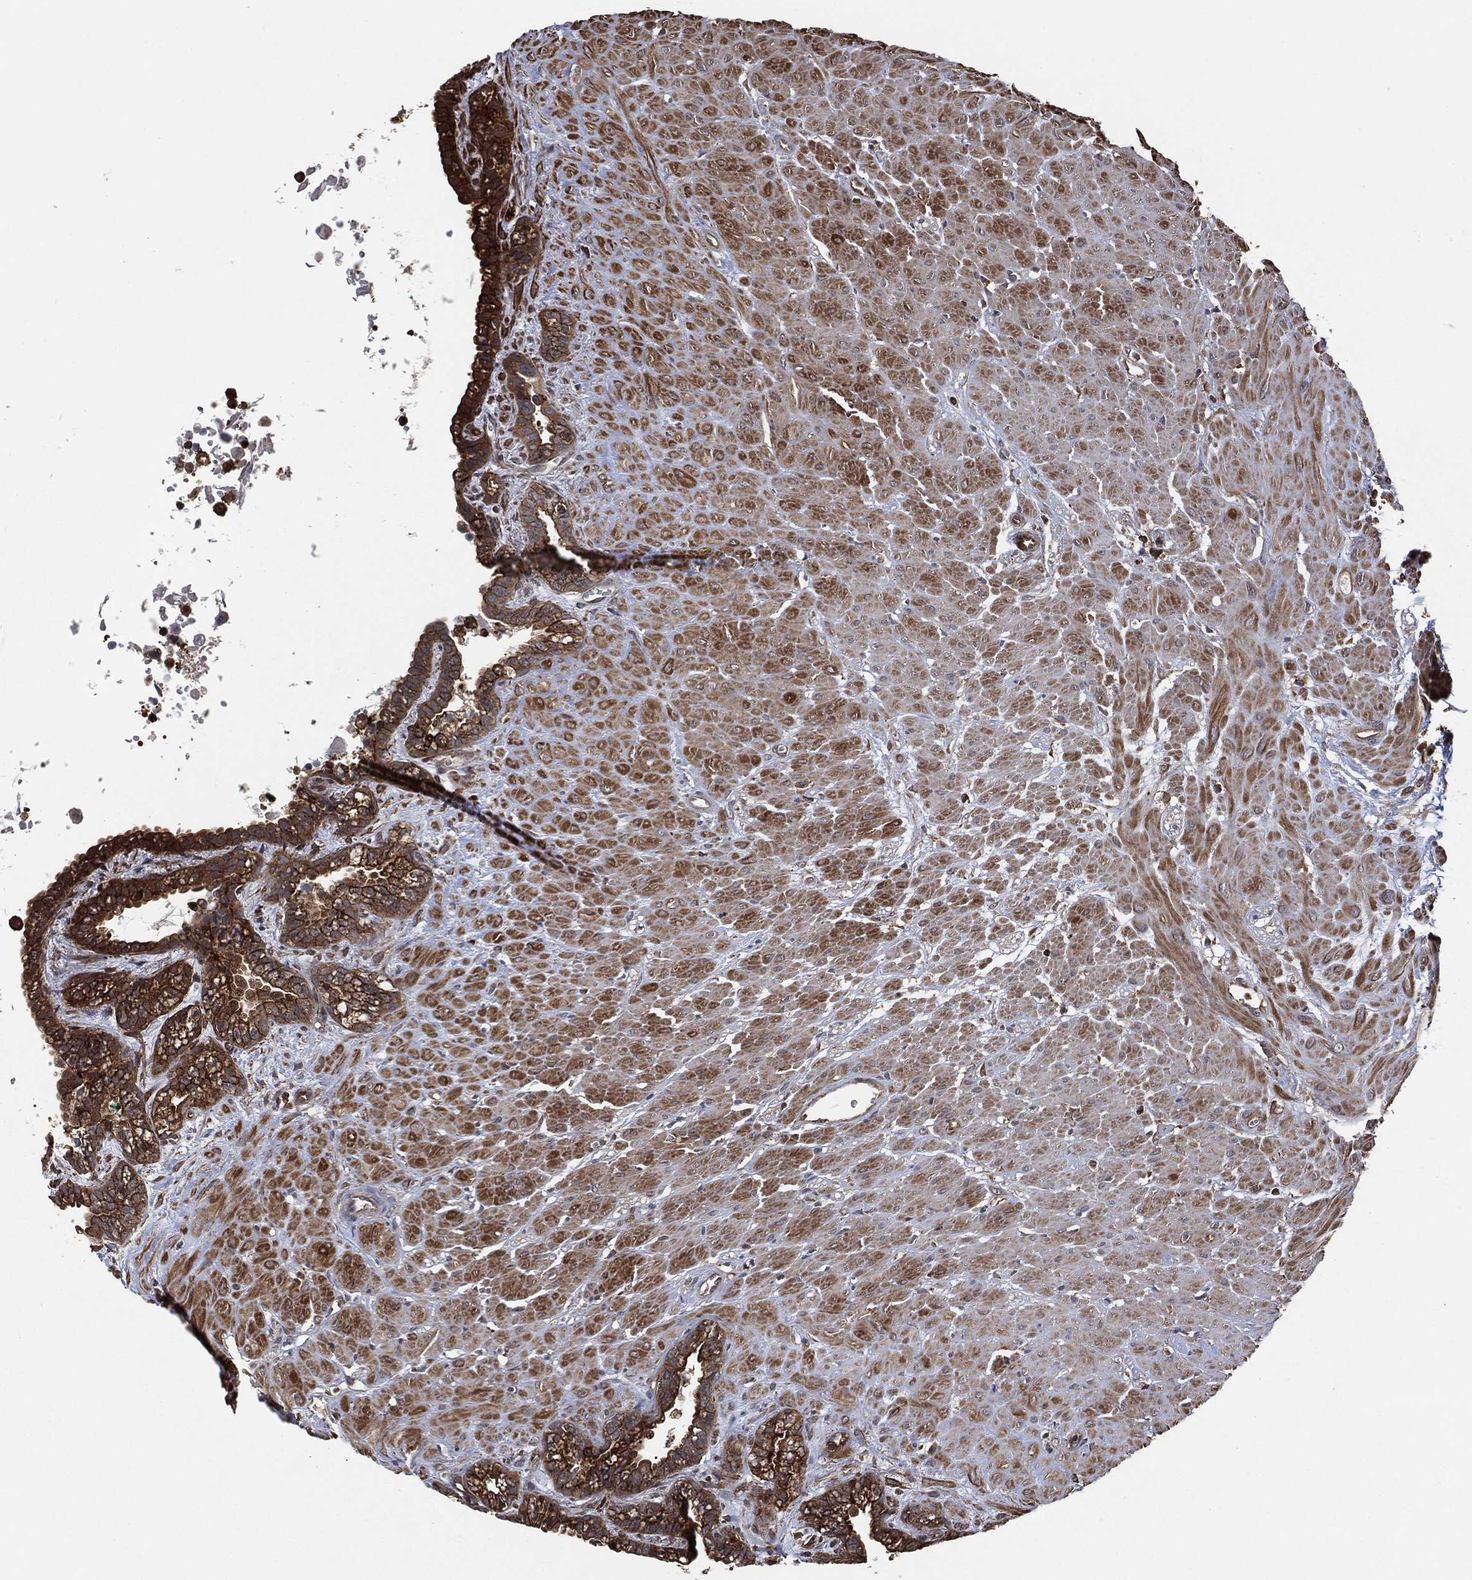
{"staining": {"intensity": "strong", "quantity": "25%-75%", "location": "cytoplasmic/membranous"}, "tissue": "seminal vesicle", "cell_type": "Glandular cells", "image_type": "normal", "snomed": [{"axis": "morphology", "description": "Normal tissue, NOS"}, {"axis": "morphology", "description": "Urothelial carcinoma, NOS"}, {"axis": "topography", "description": "Urinary bladder"}, {"axis": "topography", "description": "Seminal veicle"}], "caption": "There is high levels of strong cytoplasmic/membranous positivity in glandular cells of normal seminal vesicle, as demonstrated by immunohistochemical staining (brown color).", "gene": "TPT1", "patient": {"sex": "male", "age": 76}}